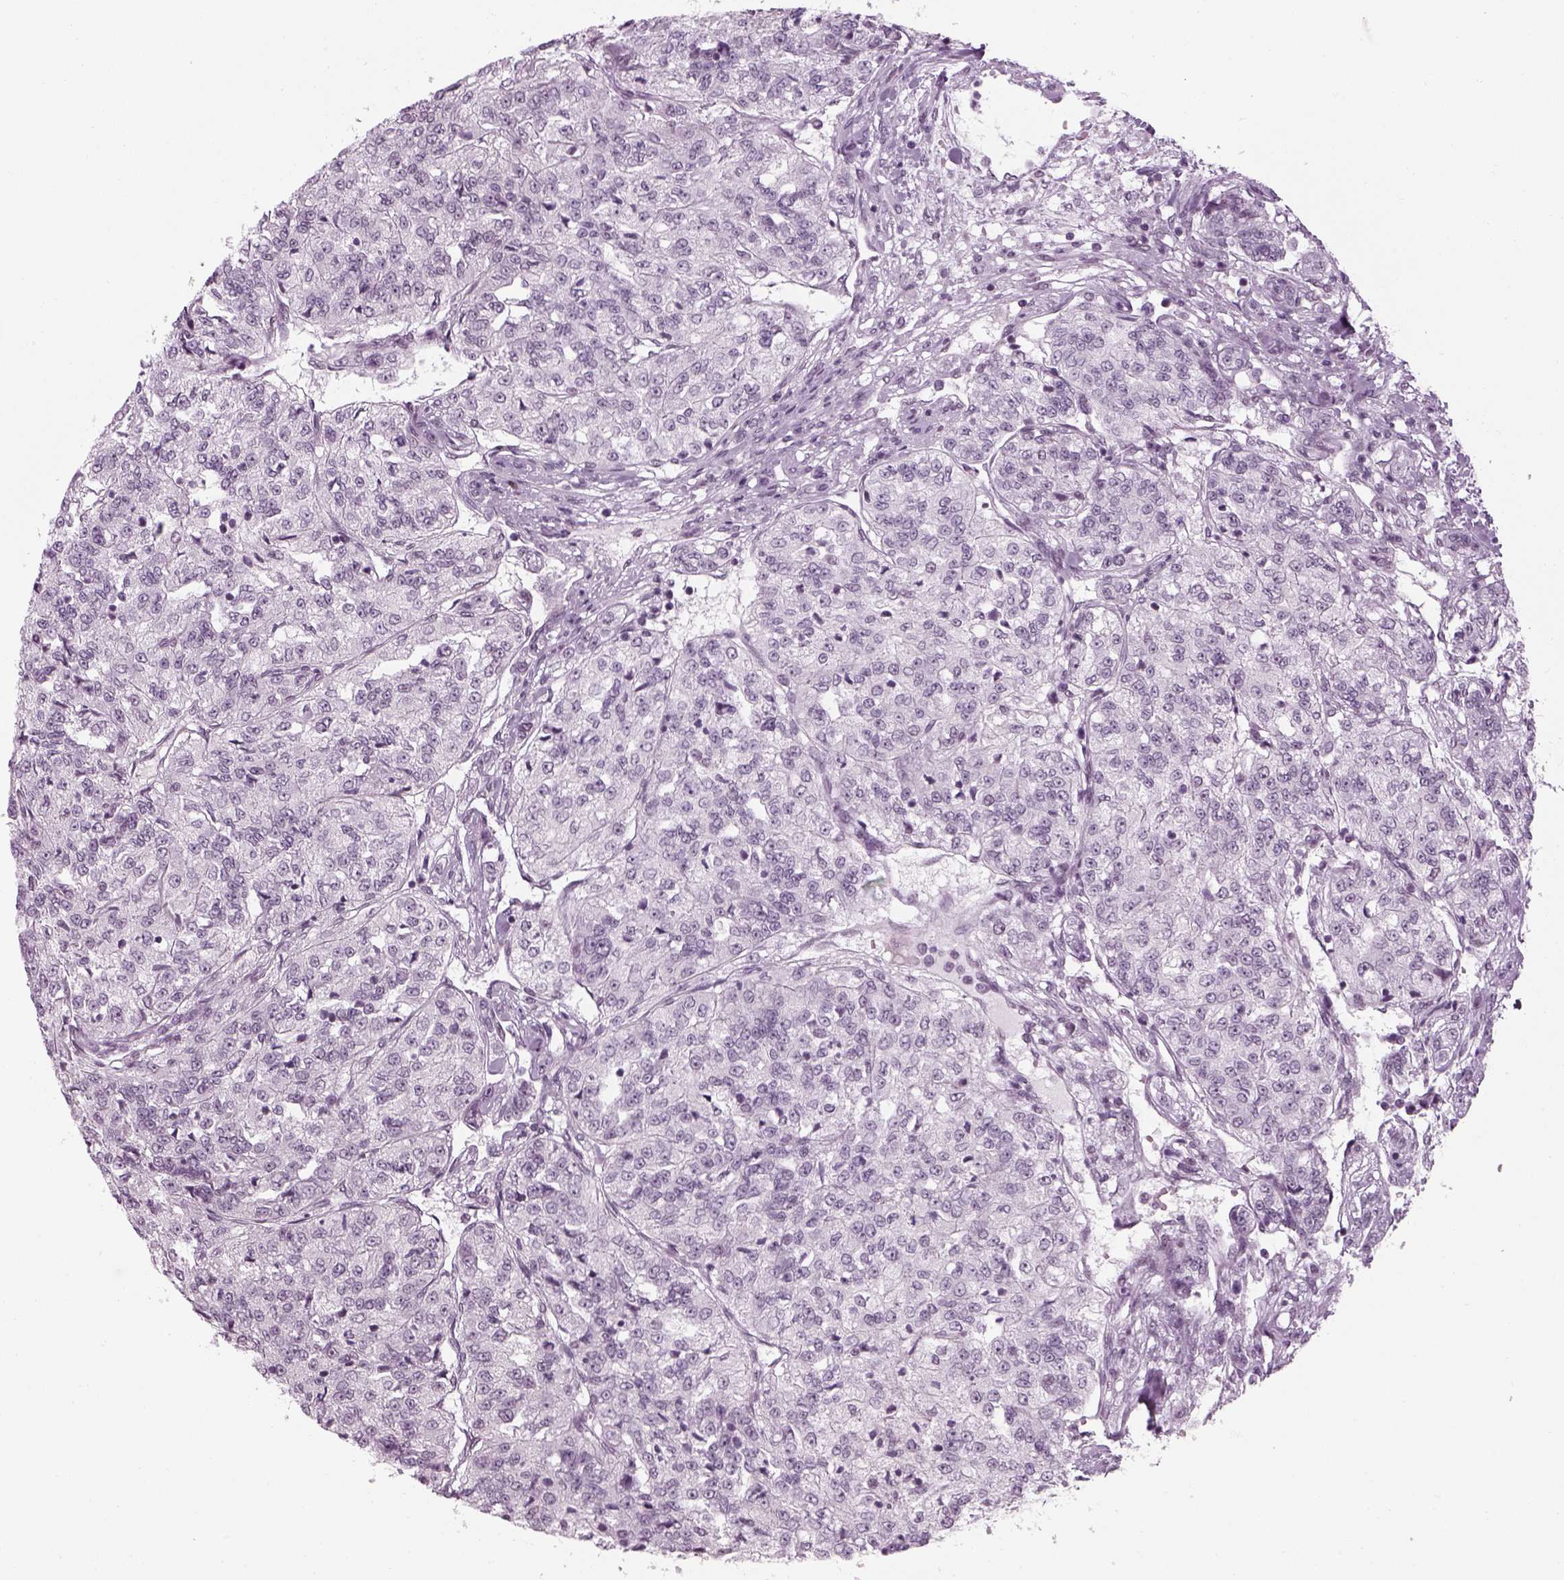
{"staining": {"intensity": "negative", "quantity": "none", "location": "none"}, "tissue": "renal cancer", "cell_type": "Tumor cells", "image_type": "cancer", "snomed": [{"axis": "morphology", "description": "Adenocarcinoma, NOS"}, {"axis": "topography", "description": "Kidney"}], "caption": "Tumor cells are negative for brown protein staining in adenocarcinoma (renal).", "gene": "KCNG2", "patient": {"sex": "female", "age": 63}}